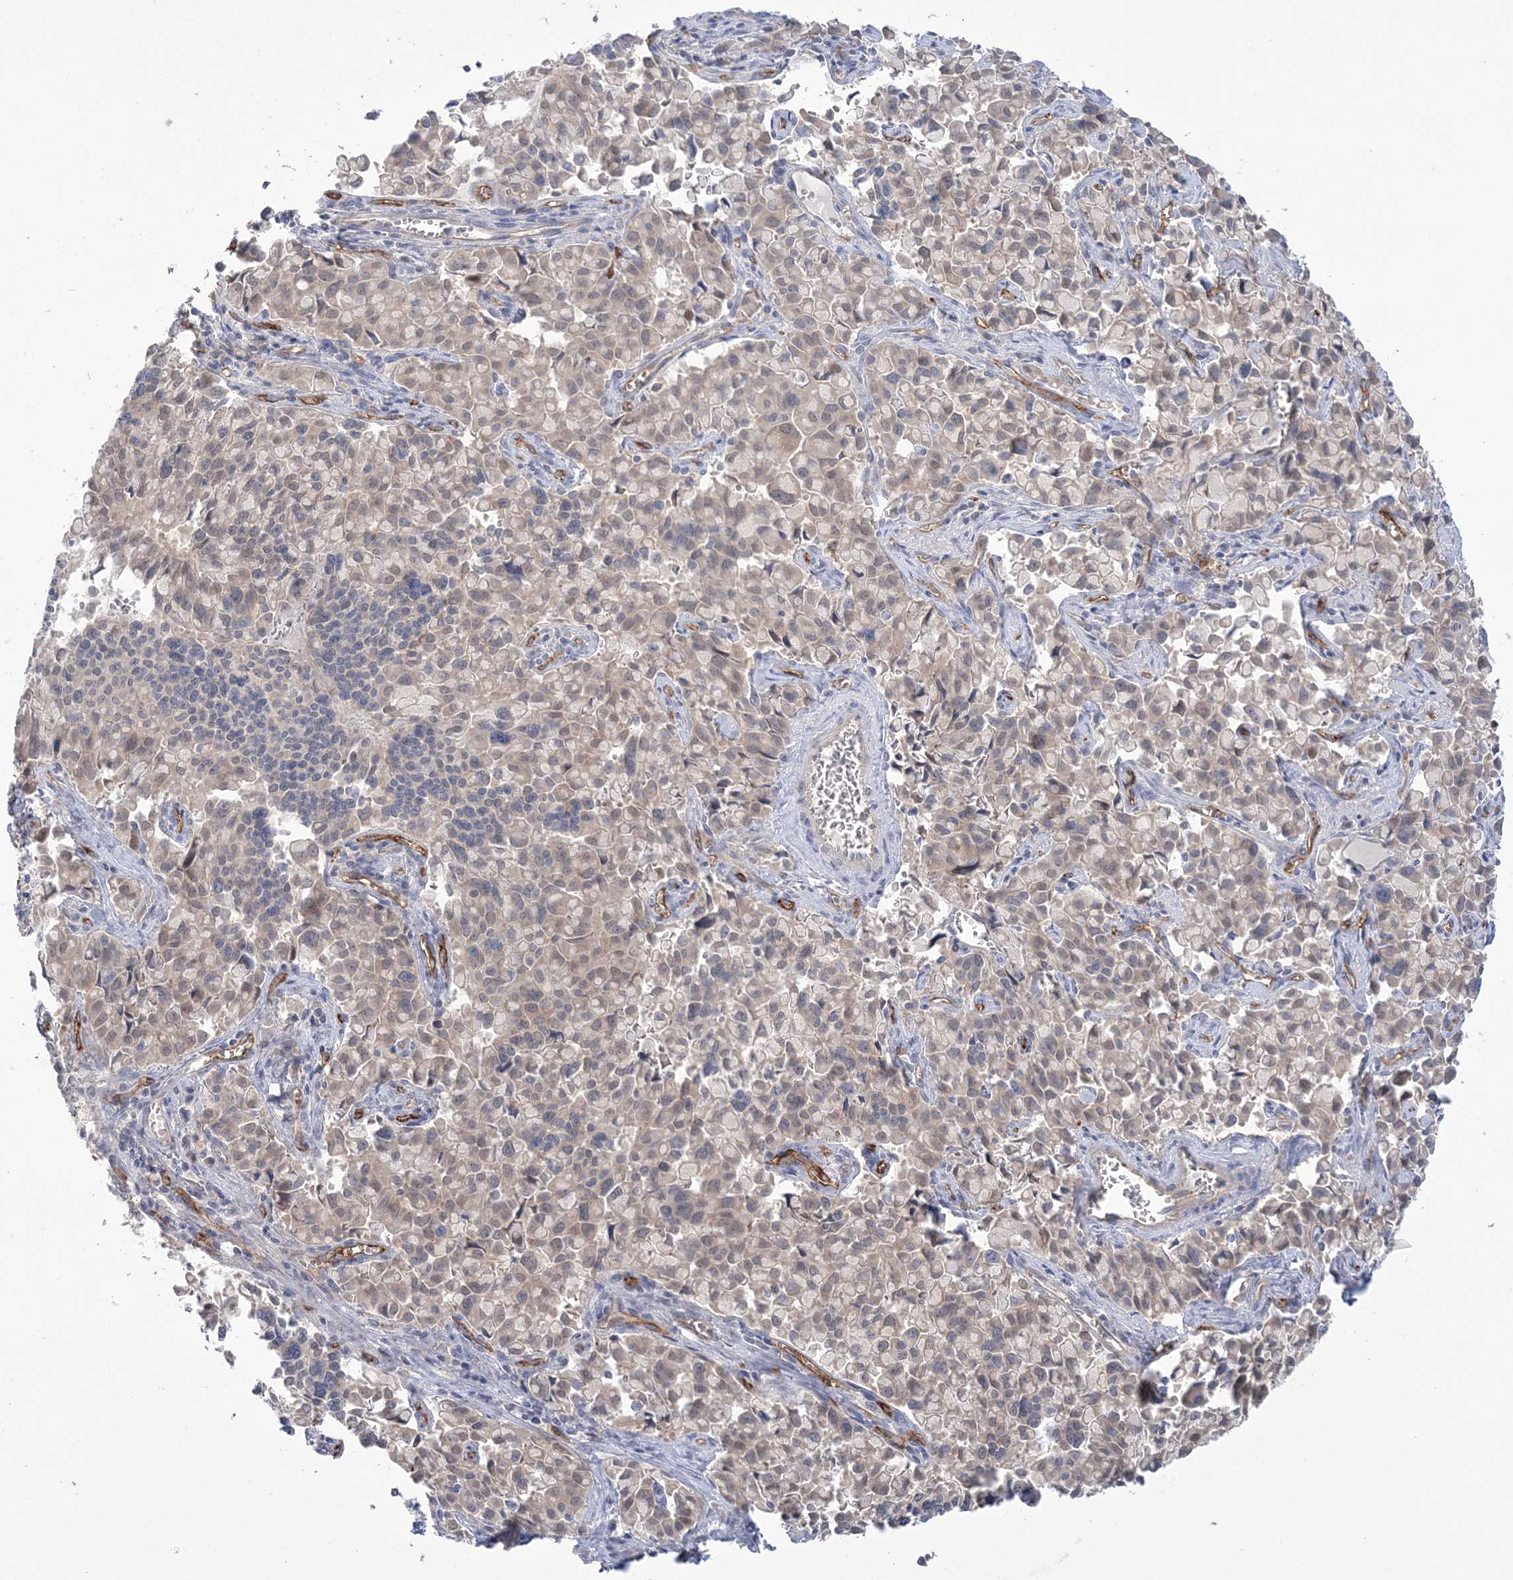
{"staining": {"intensity": "weak", "quantity": "25%-75%", "location": "cytoplasmic/membranous"}, "tissue": "pancreatic cancer", "cell_type": "Tumor cells", "image_type": "cancer", "snomed": [{"axis": "morphology", "description": "Adenocarcinoma, NOS"}, {"axis": "topography", "description": "Pancreas"}], "caption": "Human pancreatic adenocarcinoma stained with a brown dye reveals weak cytoplasmic/membranous positive positivity in approximately 25%-75% of tumor cells.", "gene": "FARSB", "patient": {"sex": "male", "age": 65}}